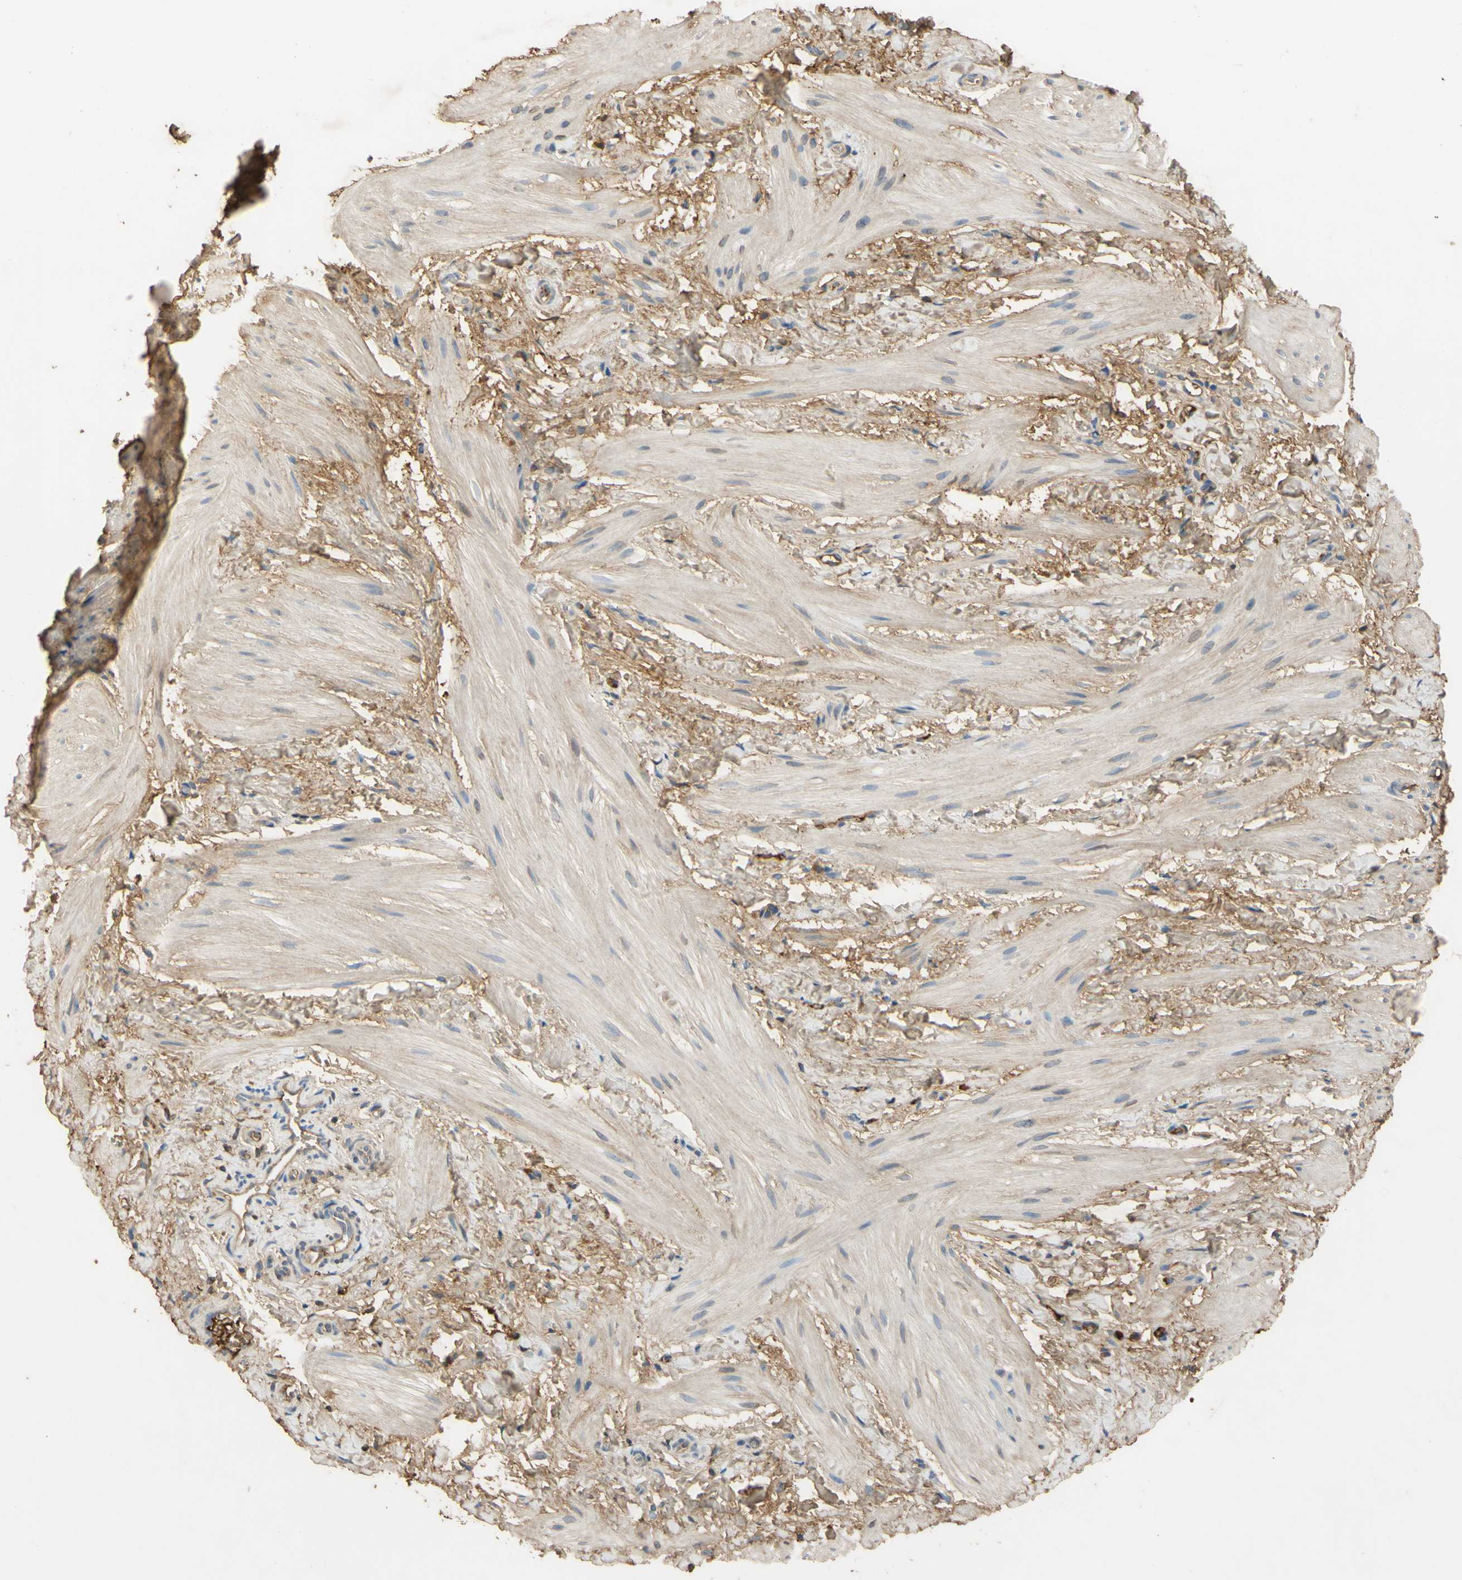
{"staining": {"intensity": "weak", "quantity": ">75%", "location": "cytoplasmic/membranous"}, "tissue": "smooth muscle", "cell_type": "Smooth muscle cells", "image_type": "normal", "snomed": [{"axis": "morphology", "description": "Normal tissue, NOS"}, {"axis": "topography", "description": "Smooth muscle"}], "caption": "A high-resolution photomicrograph shows immunohistochemistry staining of normal smooth muscle, which reveals weak cytoplasmic/membranous positivity in about >75% of smooth muscle cells. (IHC, brightfield microscopy, high magnification).", "gene": "TIMP2", "patient": {"sex": "male", "age": 16}}